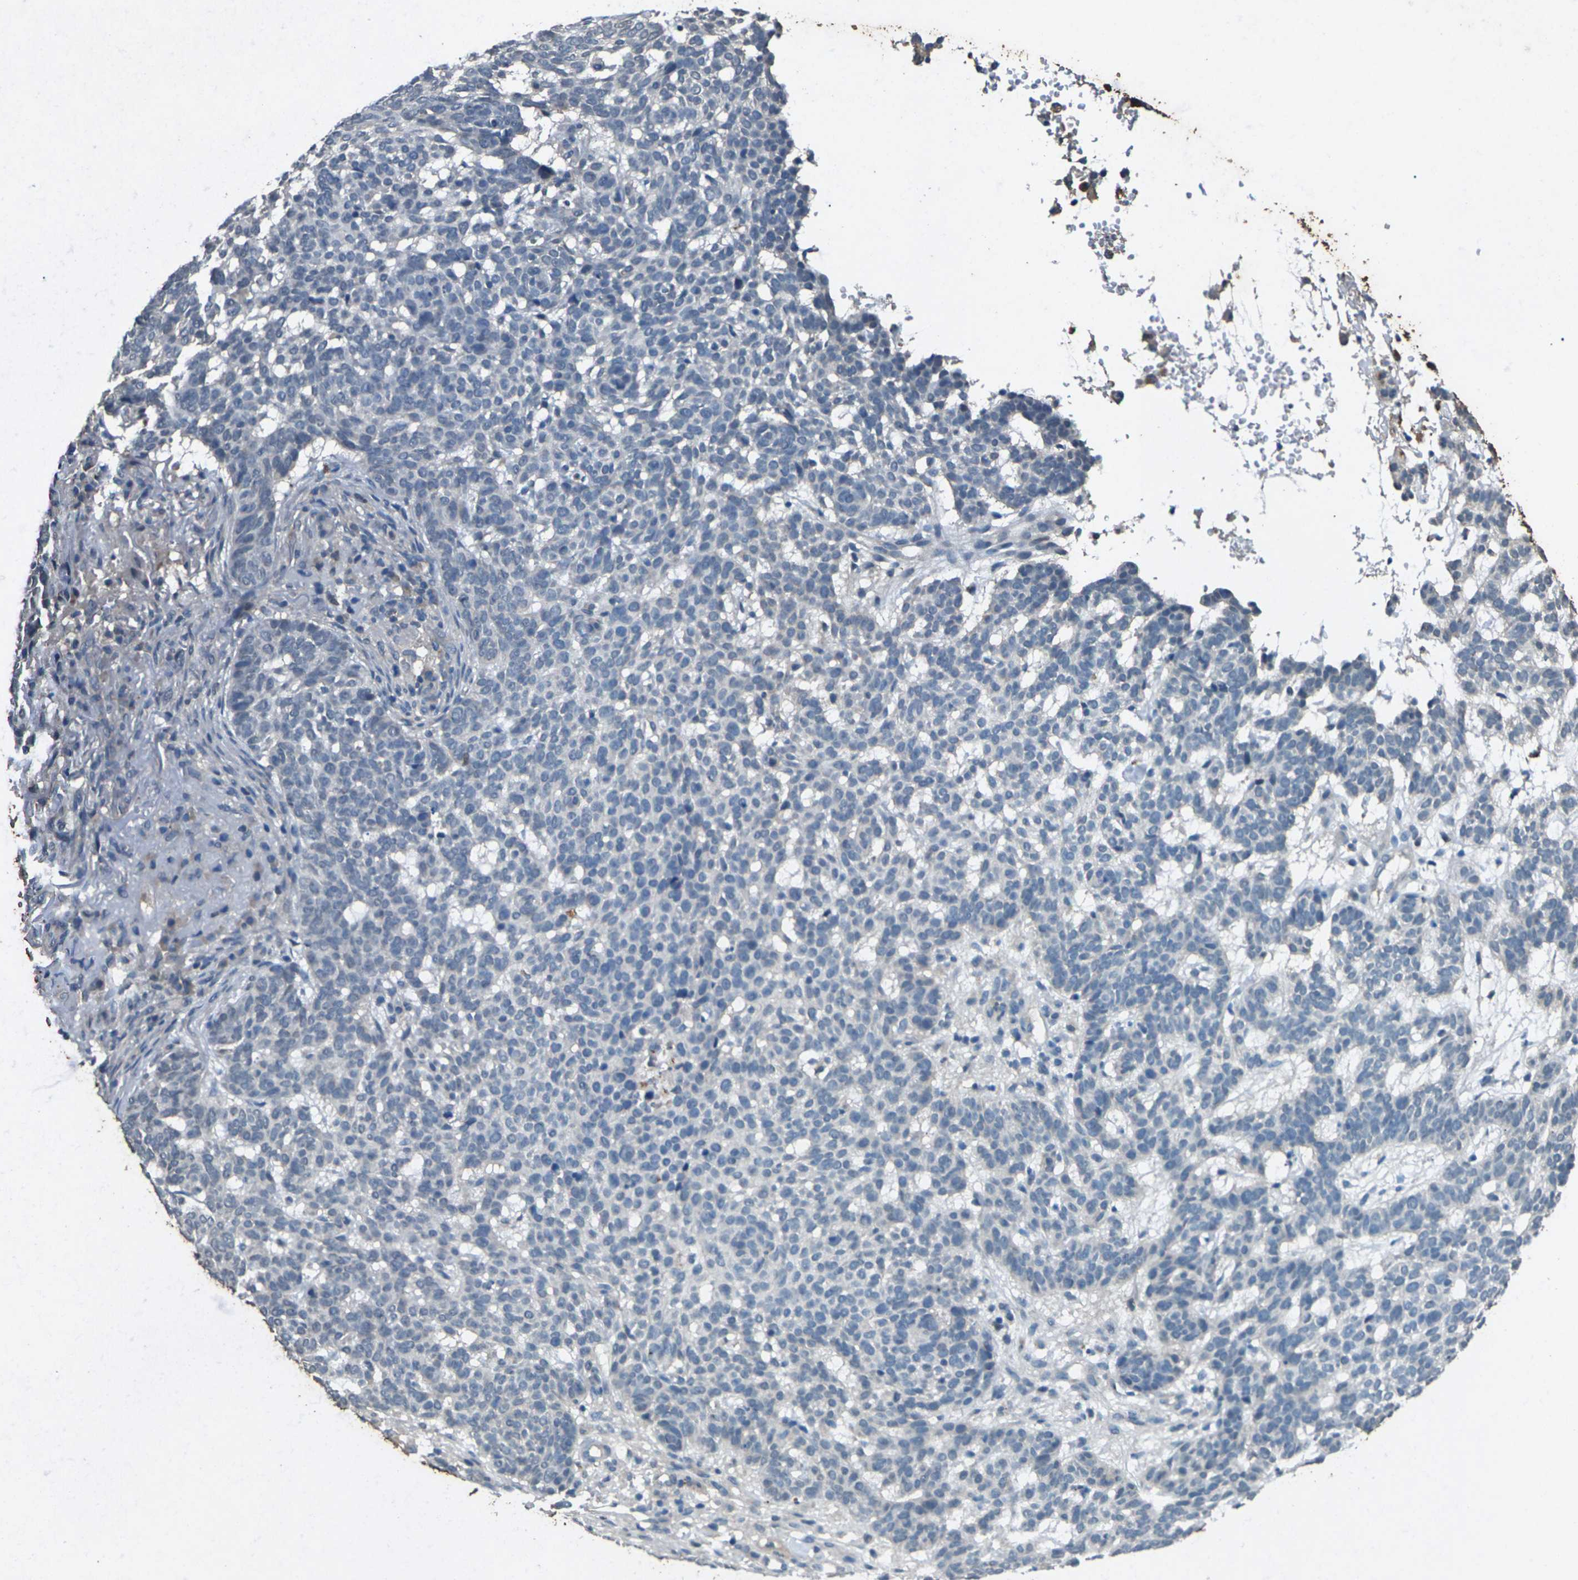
{"staining": {"intensity": "negative", "quantity": "none", "location": "none"}, "tissue": "skin cancer", "cell_type": "Tumor cells", "image_type": "cancer", "snomed": [{"axis": "morphology", "description": "Basal cell carcinoma"}, {"axis": "topography", "description": "Skin"}], "caption": "Immunohistochemistry (IHC) micrograph of basal cell carcinoma (skin) stained for a protein (brown), which shows no expression in tumor cells.", "gene": "SIGLEC14", "patient": {"sex": "male", "age": 85}}